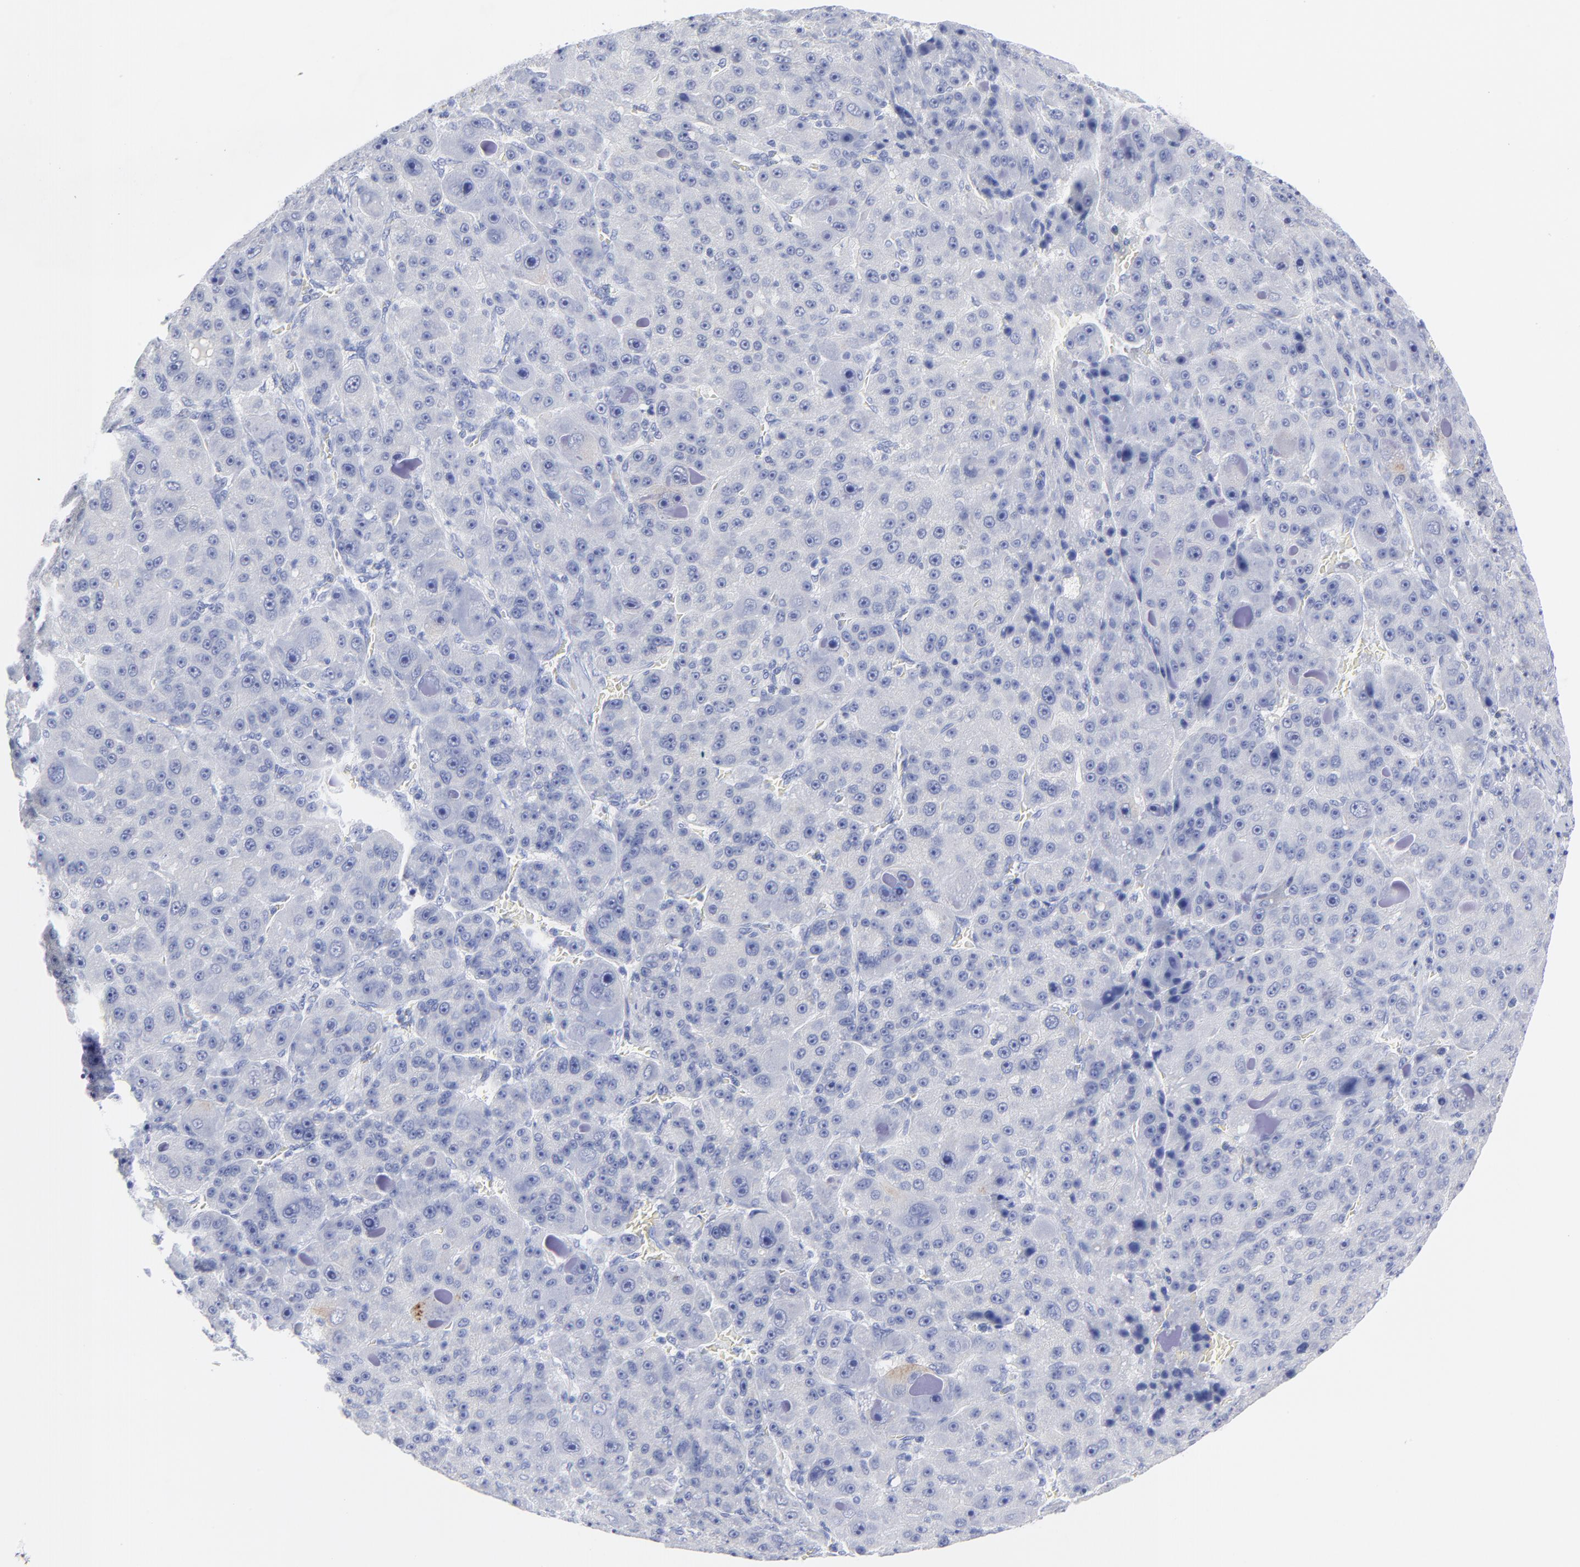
{"staining": {"intensity": "negative", "quantity": "none", "location": "none"}, "tissue": "liver cancer", "cell_type": "Tumor cells", "image_type": "cancer", "snomed": [{"axis": "morphology", "description": "Carcinoma, Hepatocellular, NOS"}, {"axis": "topography", "description": "Liver"}], "caption": "This is a image of IHC staining of liver cancer, which shows no positivity in tumor cells. (DAB IHC with hematoxylin counter stain).", "gene": "CNTN3", "patient": {"sex": "male", "age": 76}}